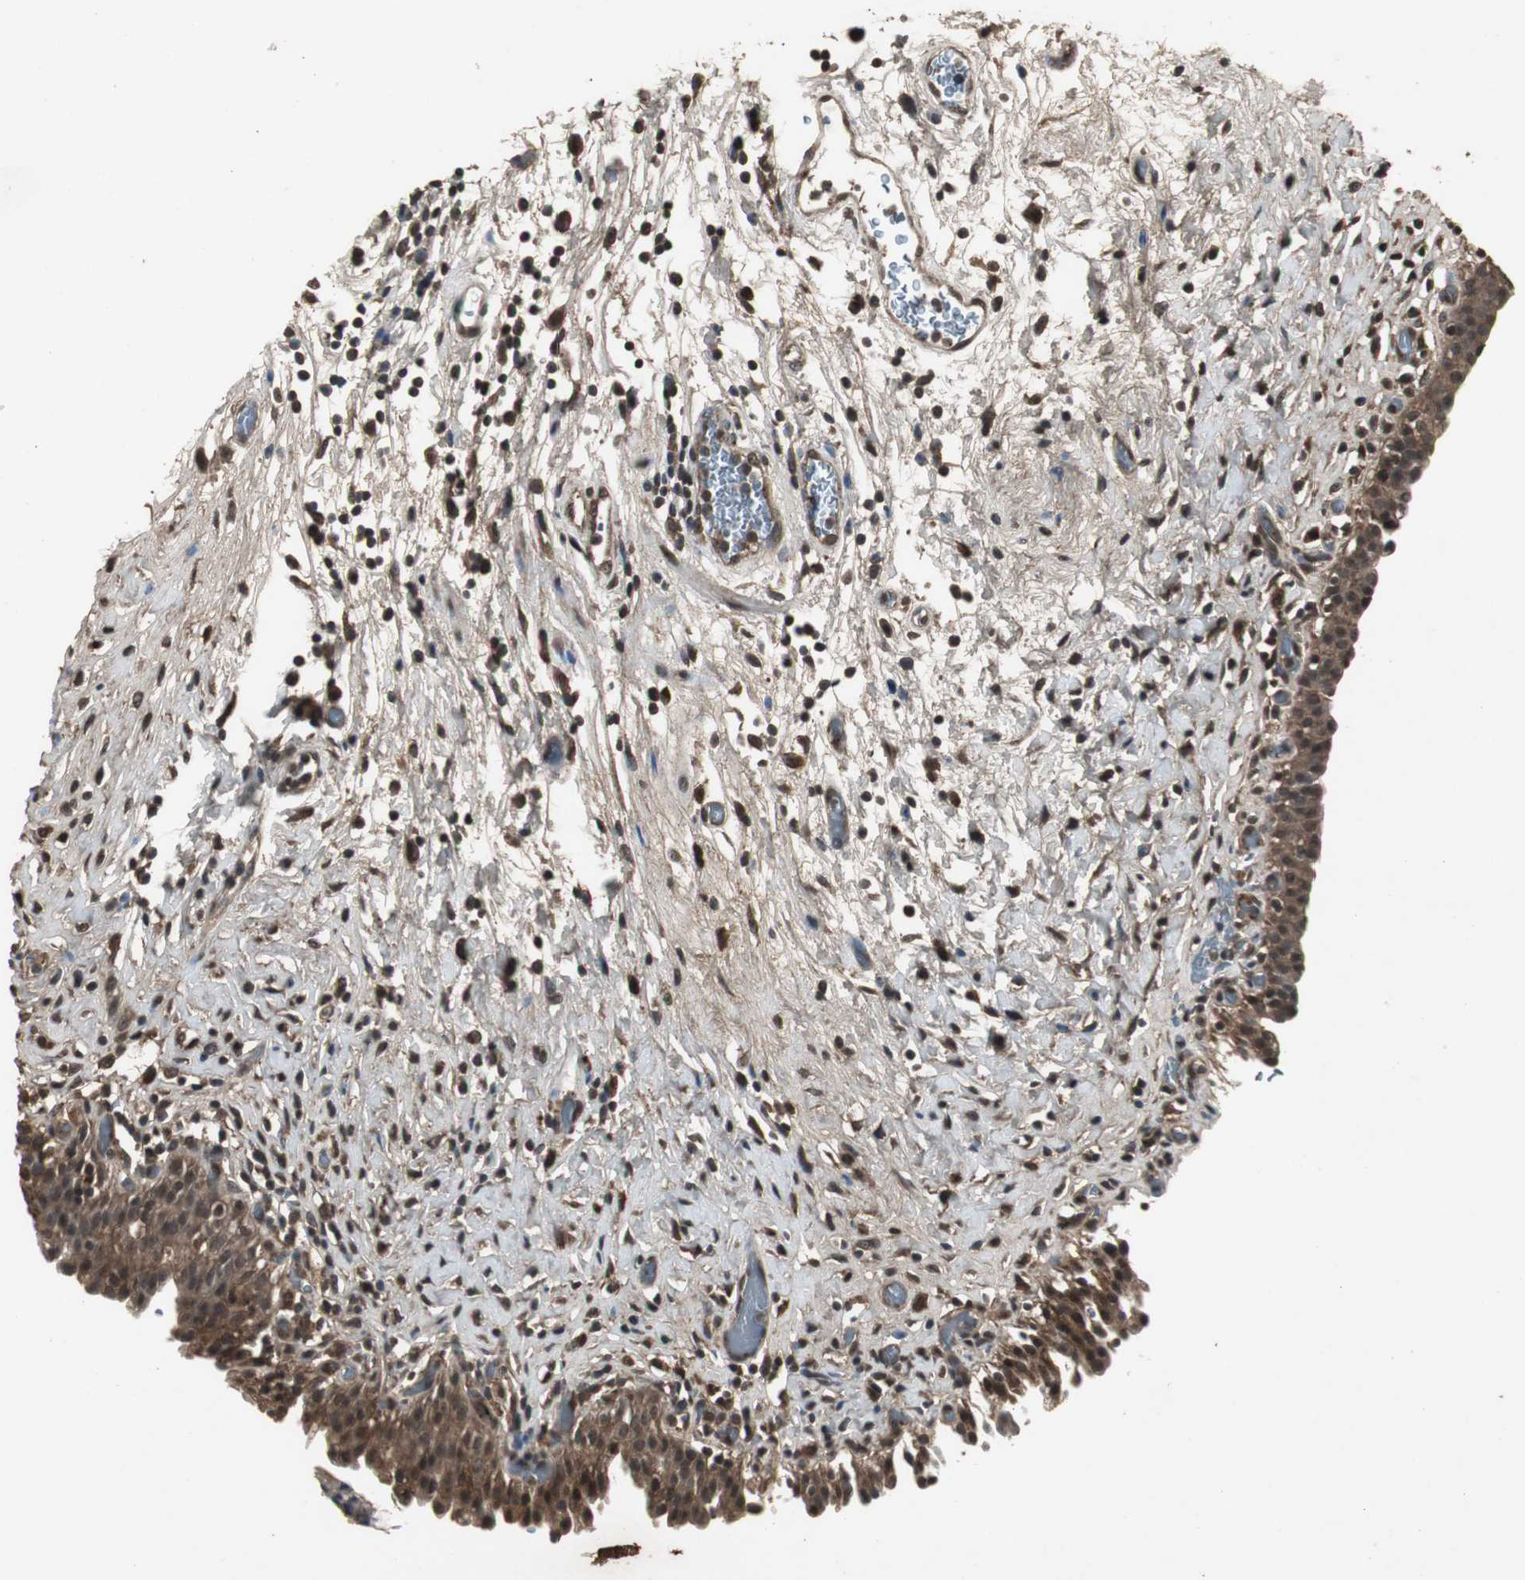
{"staining": {"intensity": "strong", "quantity": ">75%", "location": "cytoplasmic/membranous,nuclear"}, "tissue": "urinary bladder", "cell_type": "Urothelial cells", "image_type": "normal", "snomed": [{"axis": "morphology", "description": "Normal tissue, NOS"}, {"axis": "topography", "description": "Urinary bladder"}], "caption": "The immunohistochemical stain labels strong cytoplasmic/membranous,nuclear staining in urothelial cells of unremarkable urinary bladder. Nuclei are stained in blue.", "gene": "EMX1", "patient": {"sex": "male", "age": 51}}